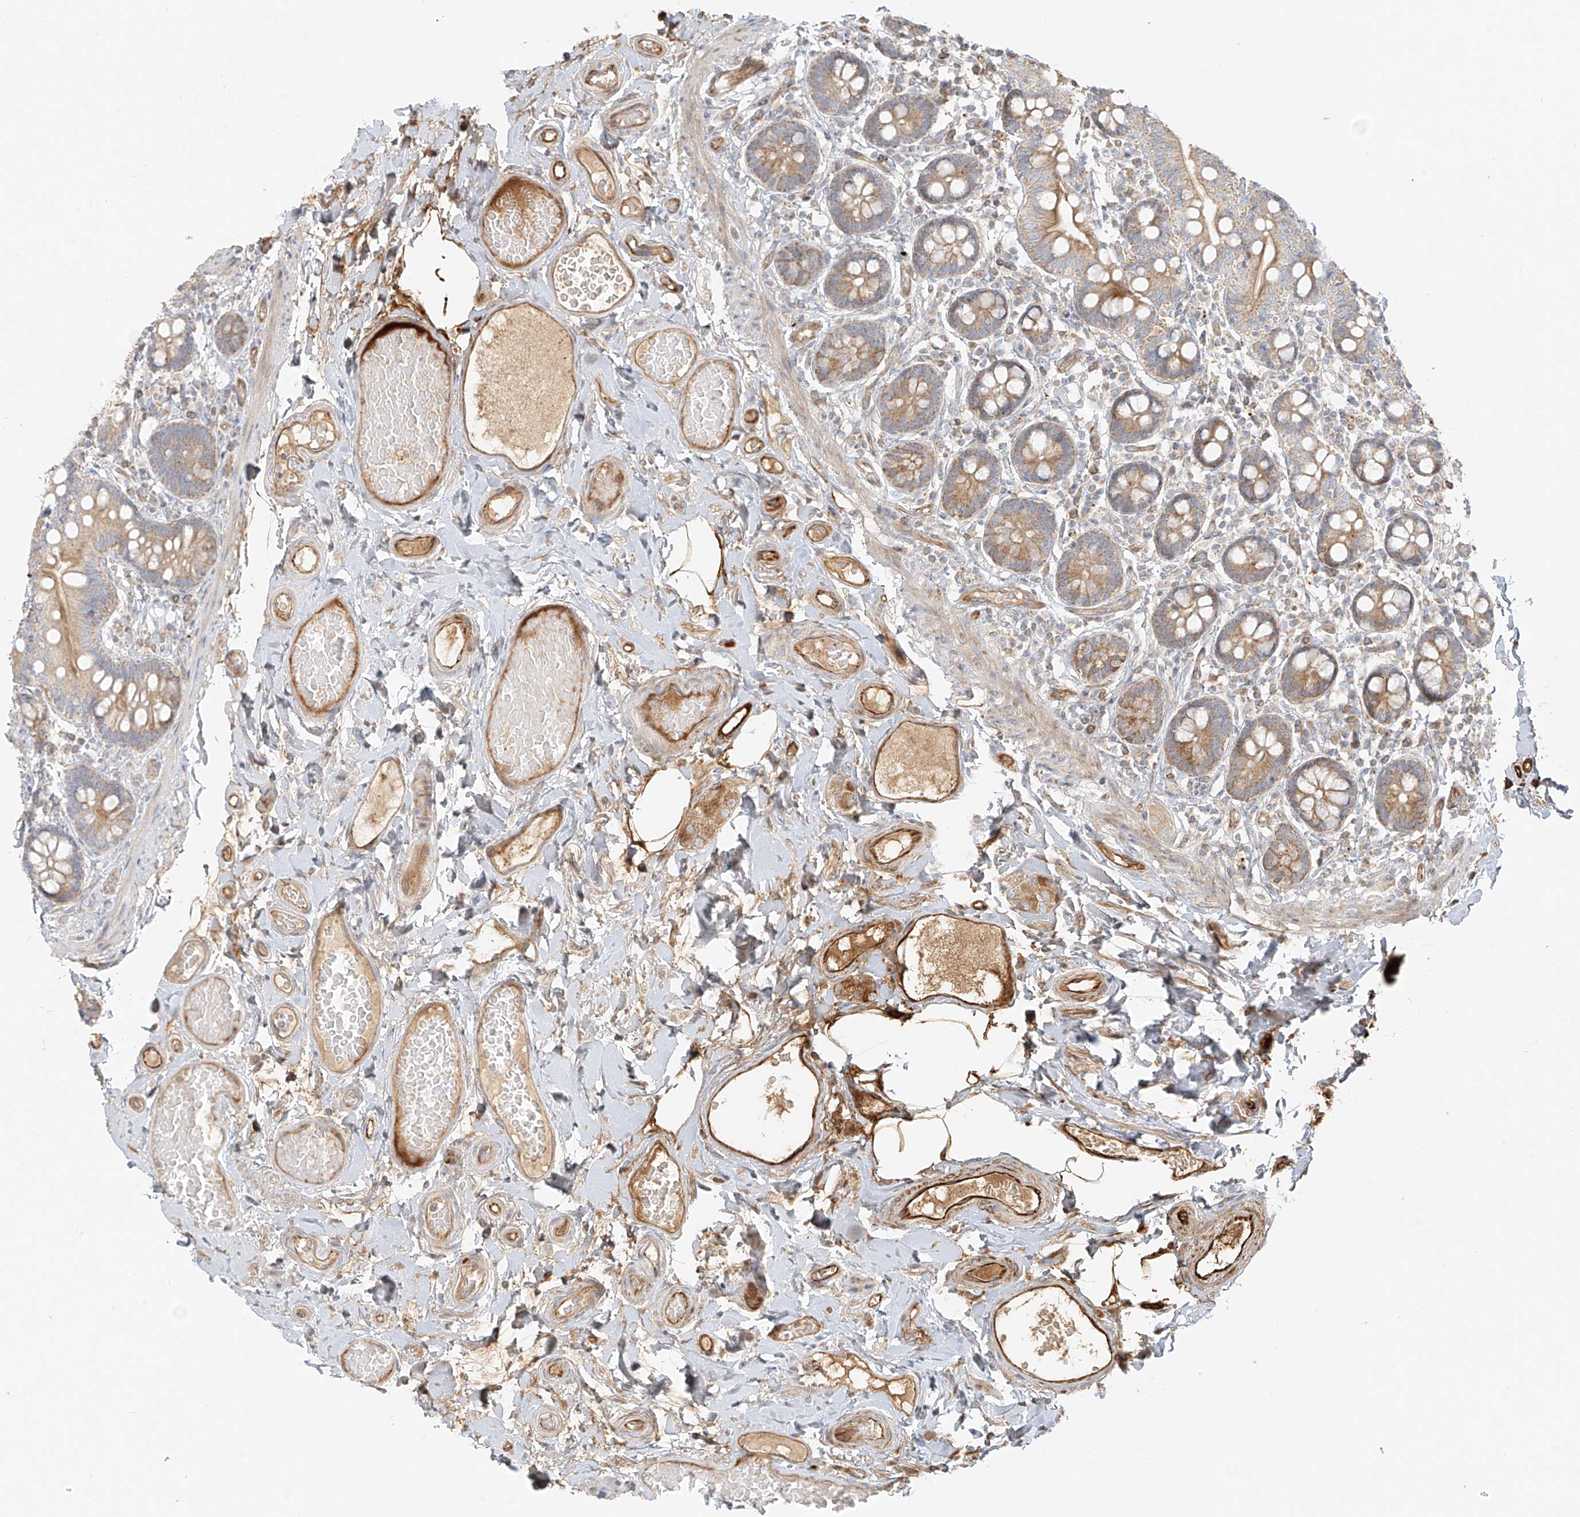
{"staining": {"intensity": "moderate", "quantity": ">75%", "location": "cytoplasmic/membranous"}, "tissue": "small intestine", "cell_type": "Glandular cells", "image_type": "normal", "snomed": [{"axis": "morphology", "description": "Normal tissue, NOS"}, {"axis": "topography", "description": "Small intestine"}], "caption": "Brown immunohistochemical staining in unremarkable small intestine shows moderate cytoplasmic/membranous staining in approximately >75% of glandular cells.", "gene": "MIPEP", "patient": {"sex": "female", "age": 64}}